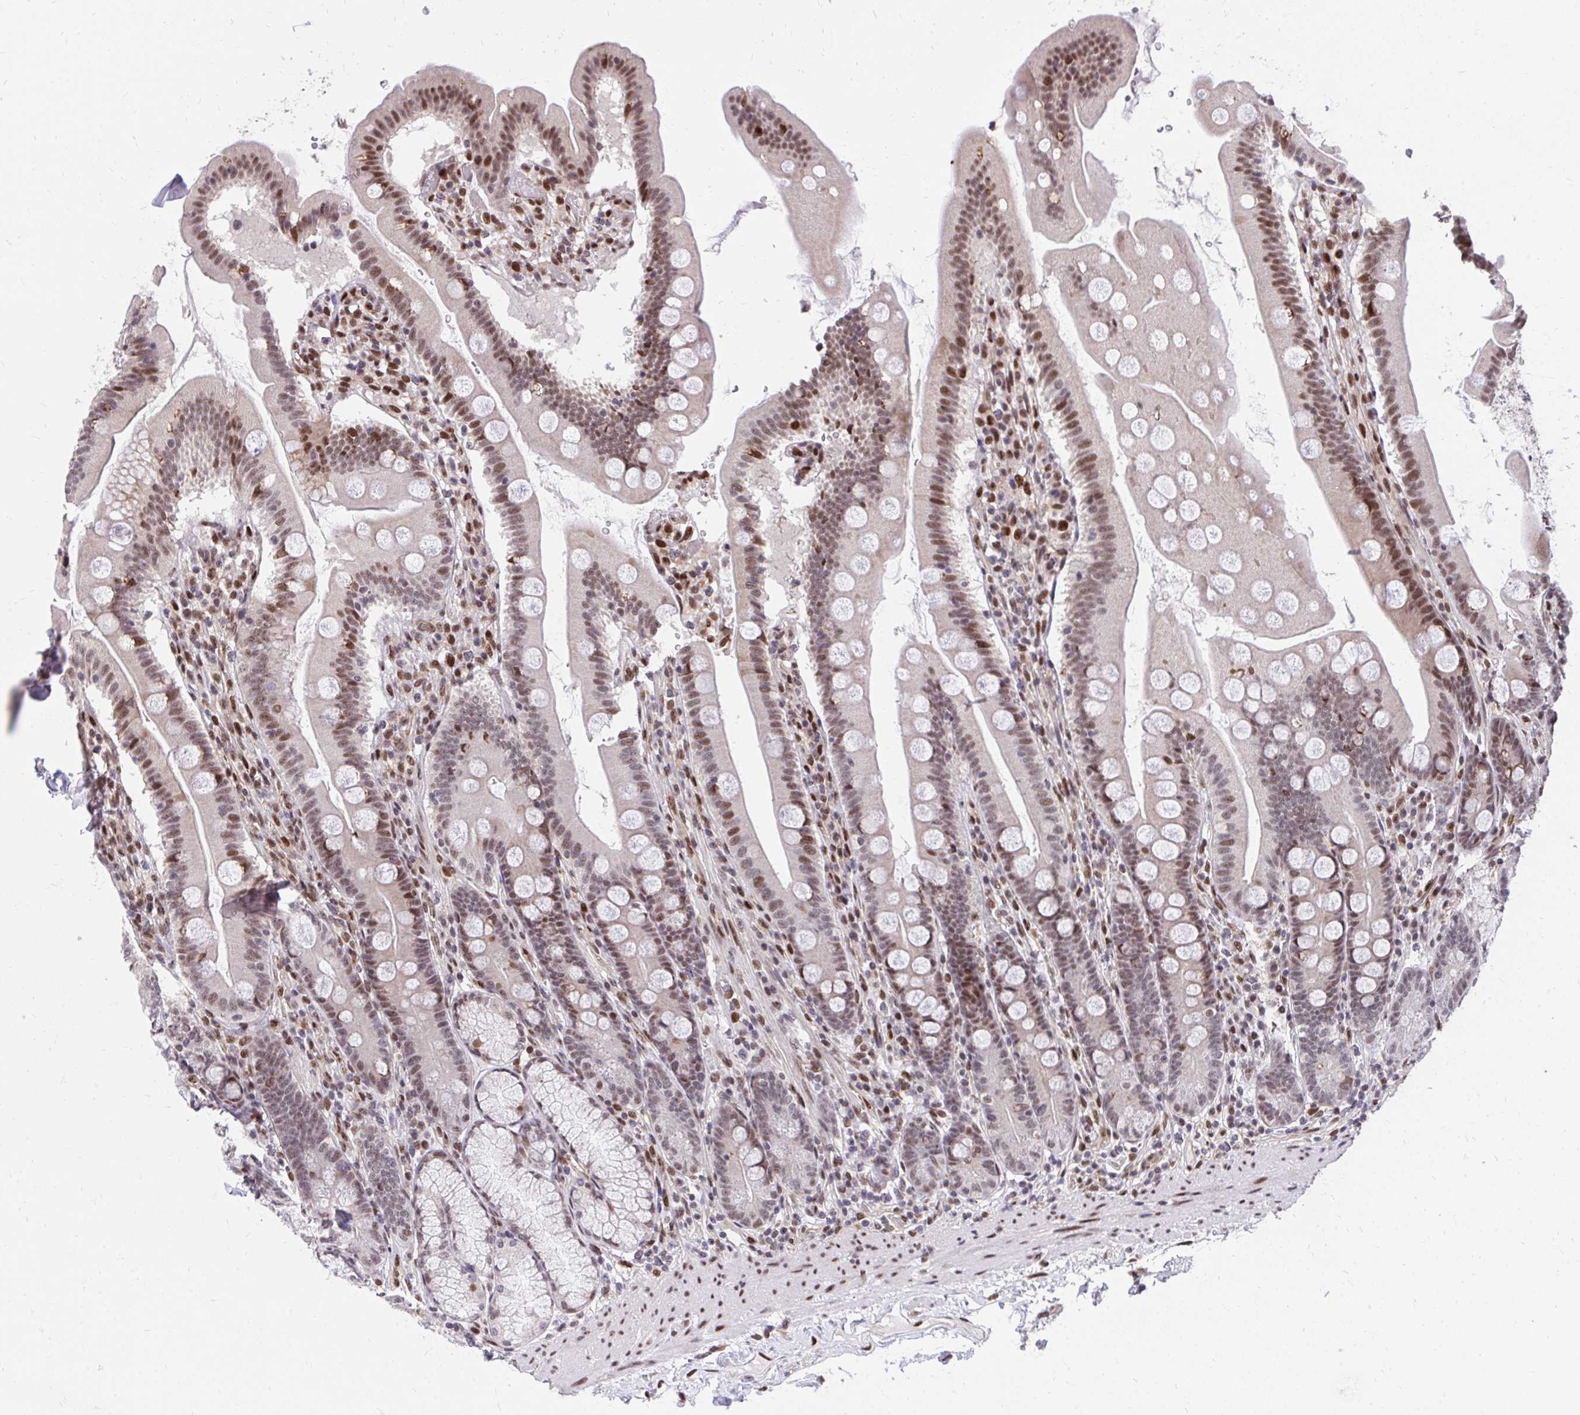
{"staining": {"intensity": "strong", "quantity": ">75%", "location": "nuclear"}, "tissue": "duodenum", "cell_type": "Glandular cells", "image_type": "normal", "snomed": [{"axis": "morphology", "description": "Normal tissue, NOS"}, {"axis": "topography", "description": "Duodenum"}], "caption": "An image of human duodenum stained for a protein shows strong nuclear brown staining in glandular cells. (DAB IHC, brown staining for protein, blue staining for nuclei).", "gene": "HOXA4", "patient": {"sex": "female", "age": 67}}